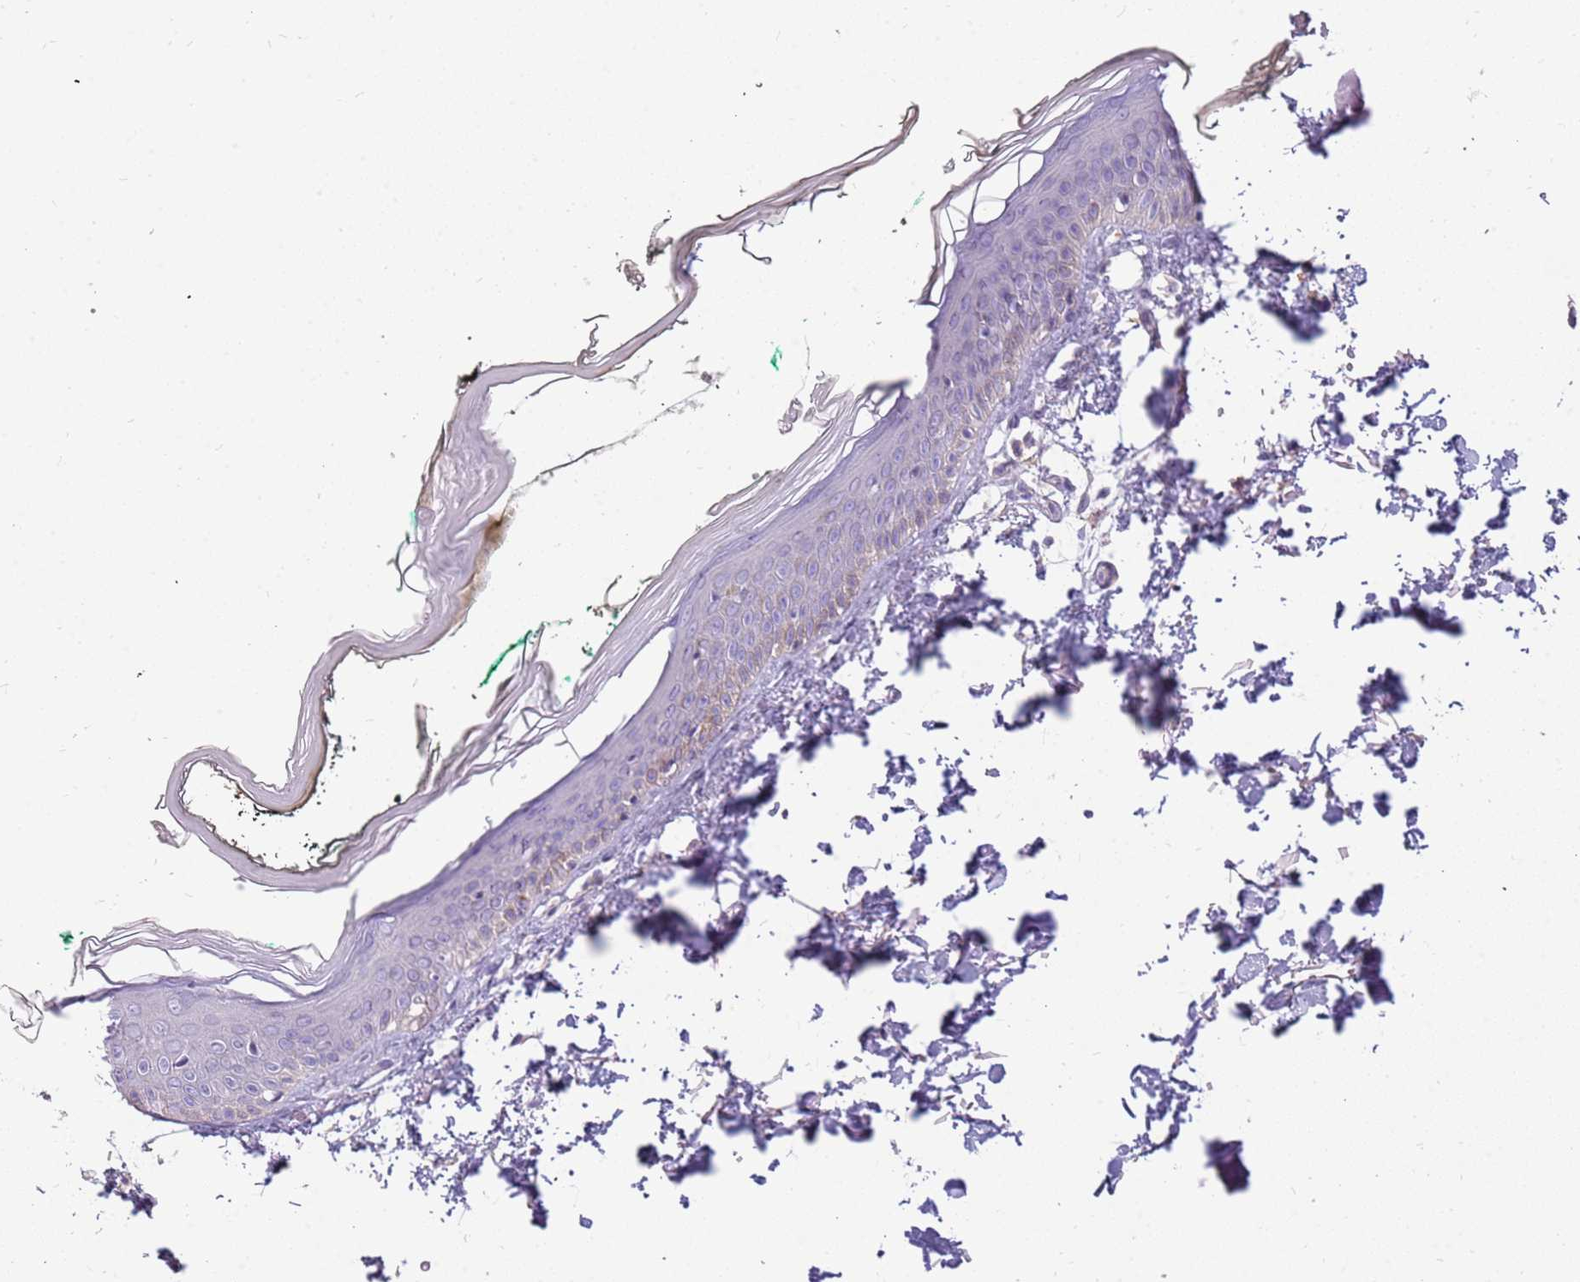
{"staining": {"intensity": "negative", "quantity": "none", "location": "none"}, "tissue": "skin", "cell_type": "Fibroblasts", "image_type": "normal", "snomed": [{"axis": "morphology", "description": "Normal tissue, NOS"}, {"axis": "topography", "description": "Skin"}], "caption": "High power microscopy image of an immunohistochemistry (IHC) micrograph of unremarkable skin, revealing no significant expression in fibroblasts. Nuclei are stained in blue.", "gene": "RHCG", "patient": {"sex": "male", "age": 62}}